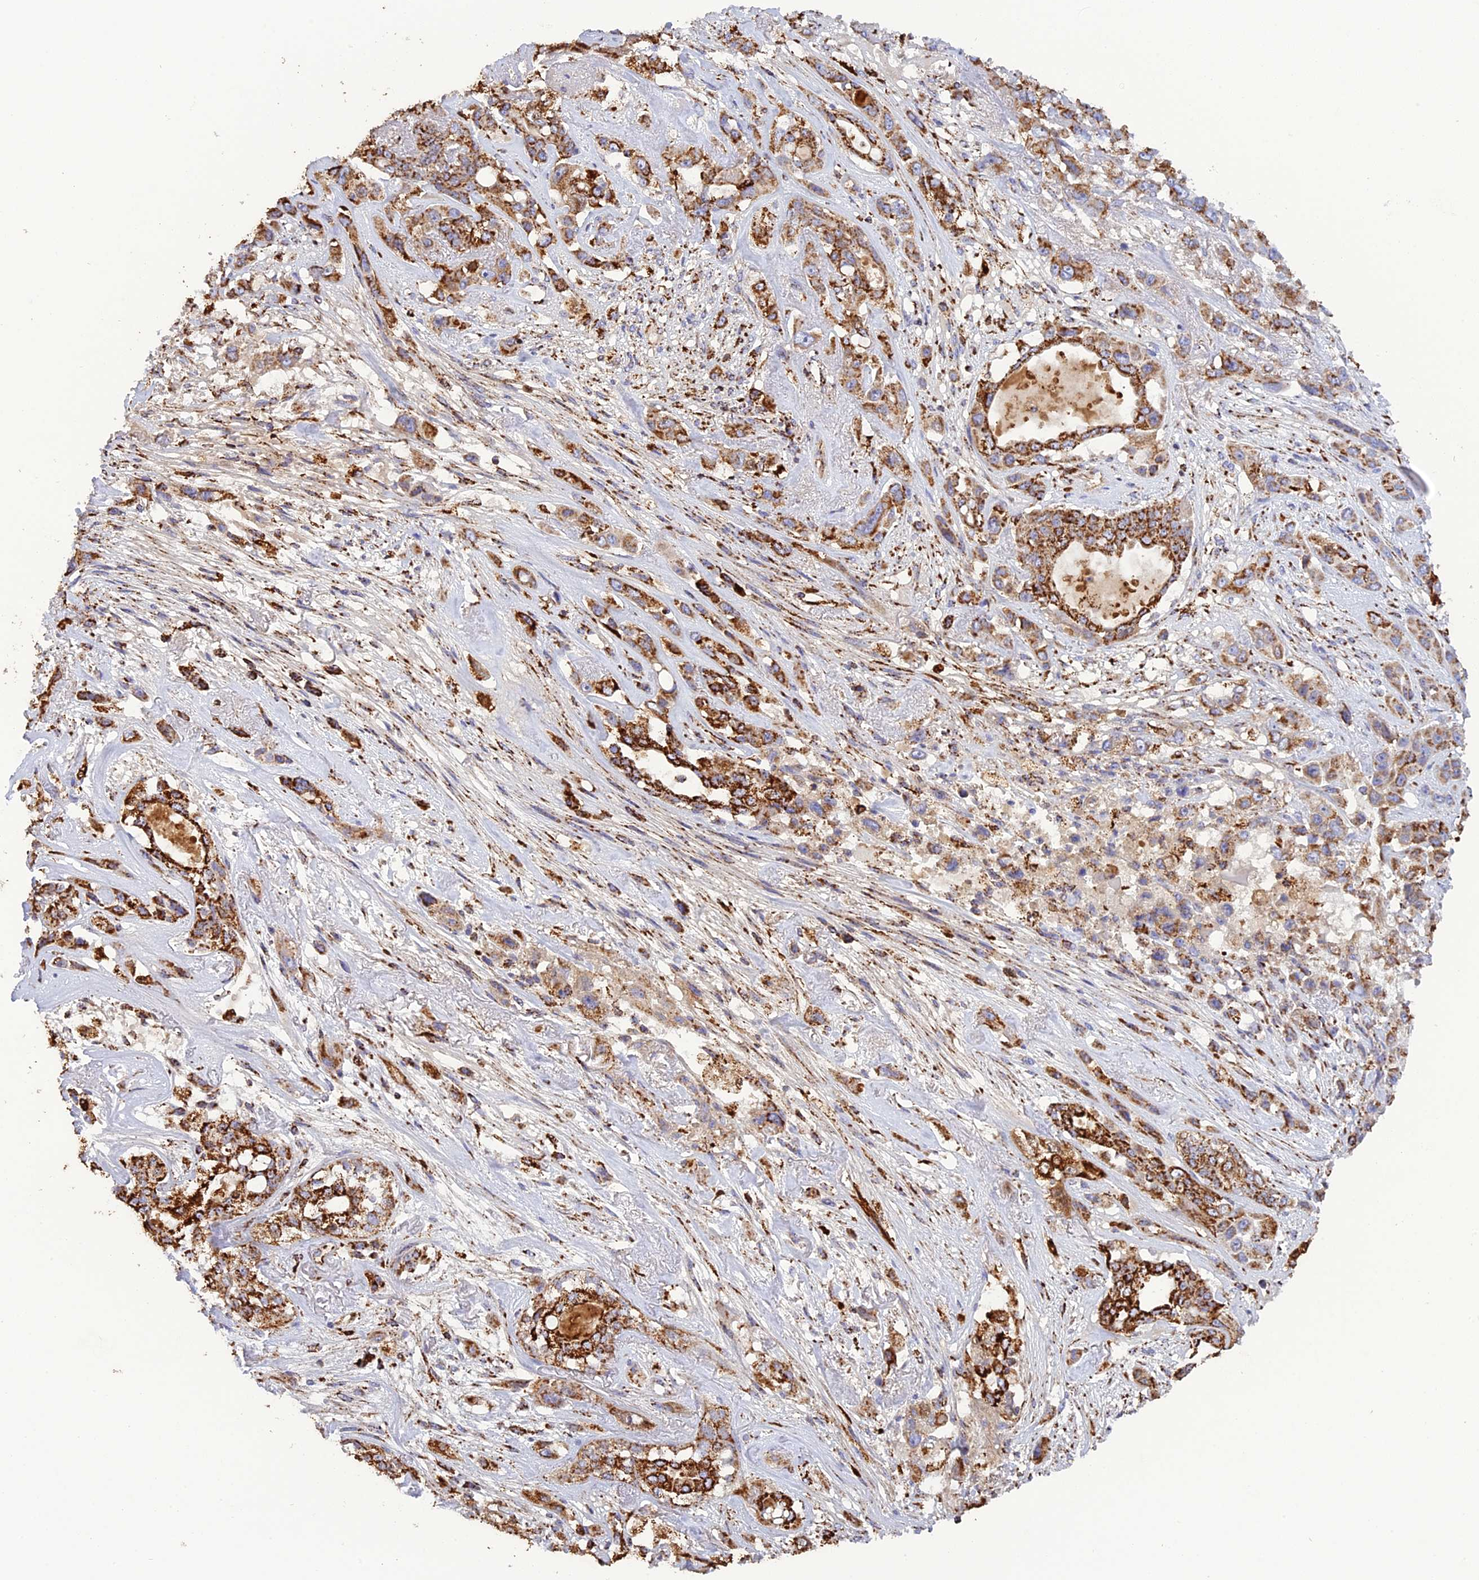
{"staining": {"intensity": "moderate", "quantity": ">75%", "location": "cytoplasmic/membranous"}, "tissue": "lung cancer", "cell_type": "Tumor cells", "image_type": "cancer", "snomed": [{"axis": "morphology", "description": "Squamous cell carcinoma, NOS"}, {"axis": "topography", "description": "Lung"}], "caption": "High-magnification brightfield microscopy of lung cancer (squamous cell carcinoma) stained with DAB (brown) and counterstained with hematoxylin (blue). tumor cells exhibit moderate cytoplasmic/membranous positivity is appreciated in approximately>75% of cells.", "gene": "KCNG1", "patient": {"sex": "female", "age": 70}}